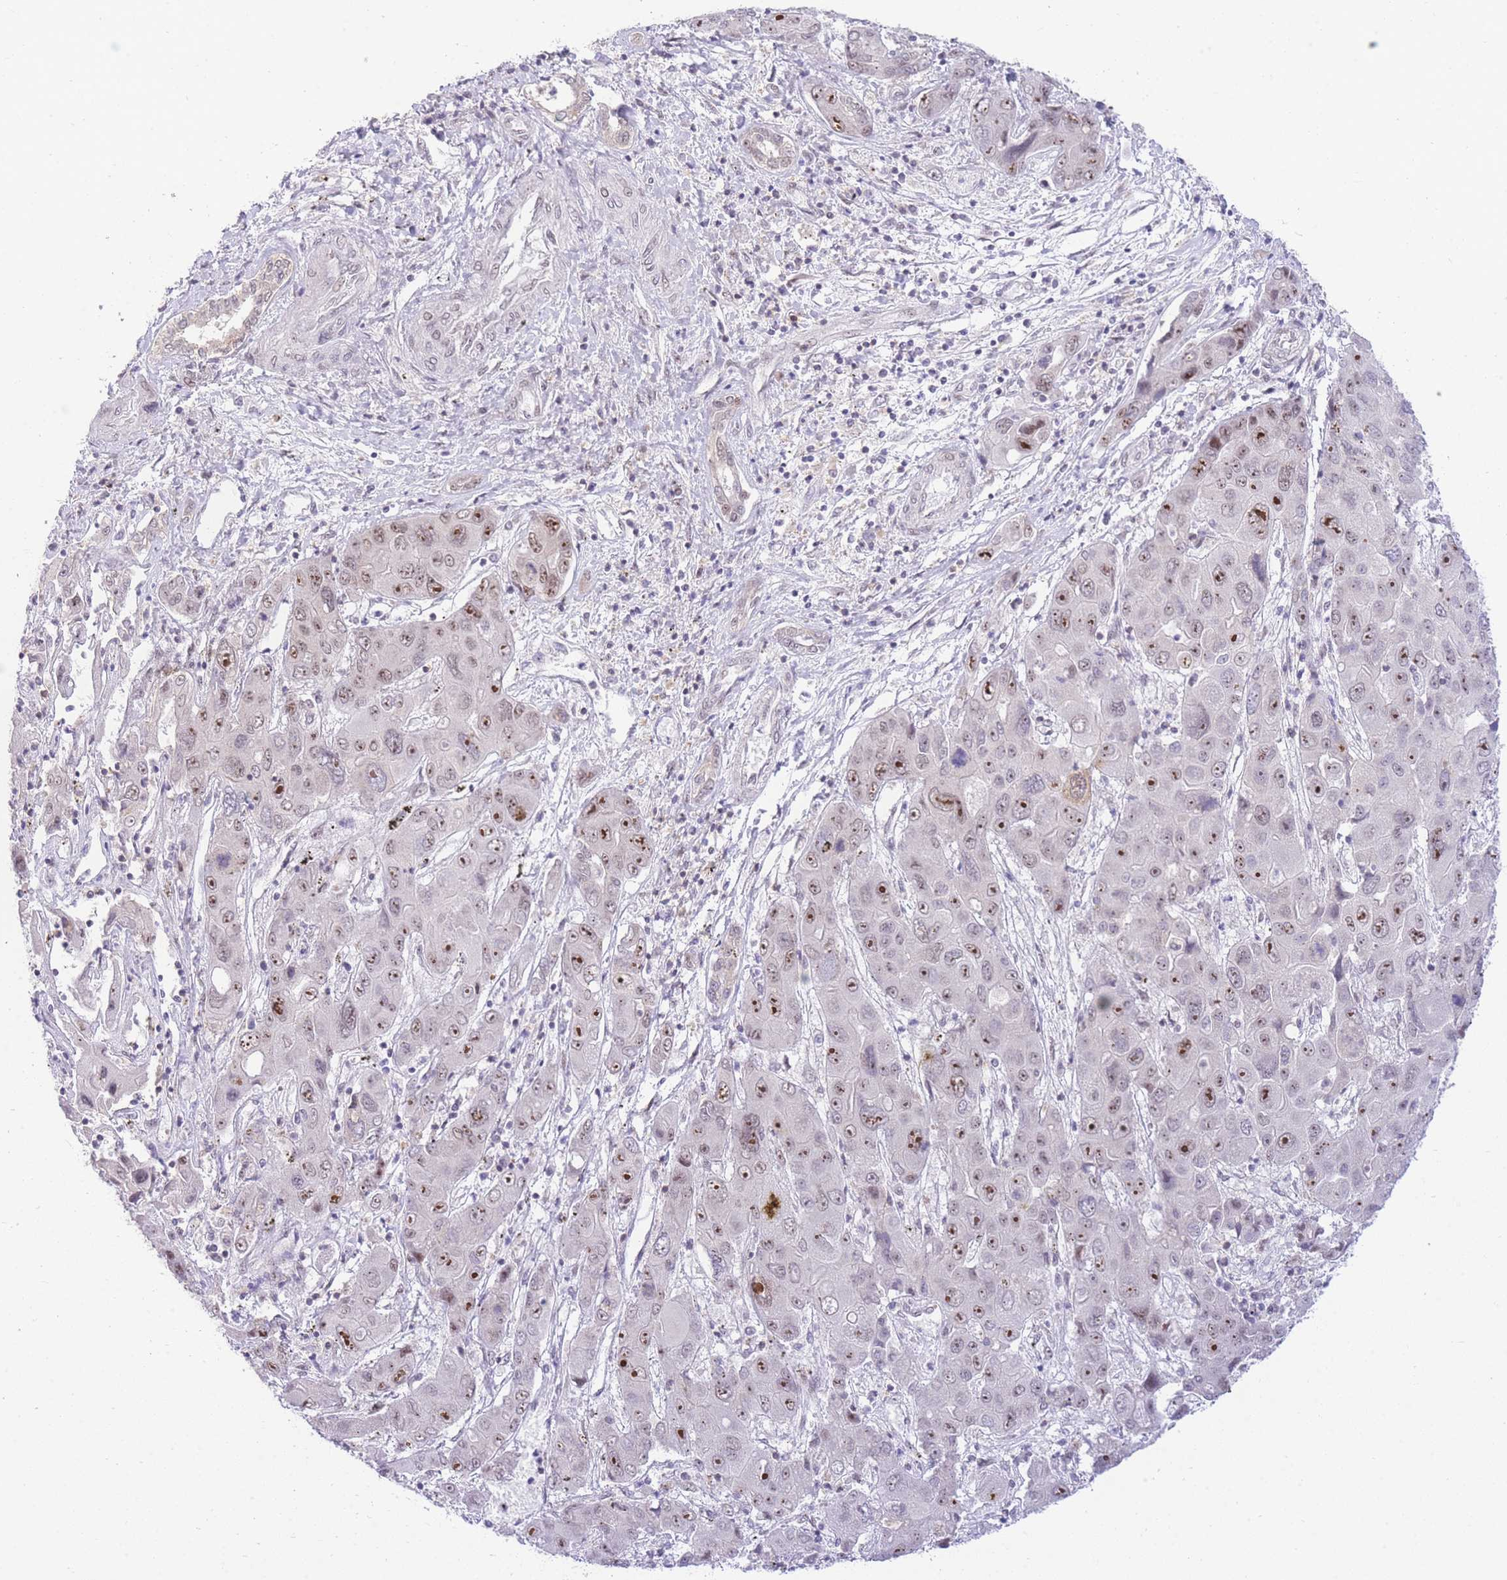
{"staining": {"intensity": "moderate", "quantity": ">75%", "location": "nuclear"}, "tissue": "liver cancer", "cell_type": "Tumor cells", "image_type": "cancer", "snomed": [{"axis": "morphology", "description": "Cholangiocarcinoma"}, {"axis": "topography", "description": "Liver"}], "caption": "Liver cholangiocarcinoma stained for a protein (brown) reveals moderate nuclear positive positivity in about >75% of tumor cells.", "gene": "STK39", "patient": {"sex": "male", "age": 67}}